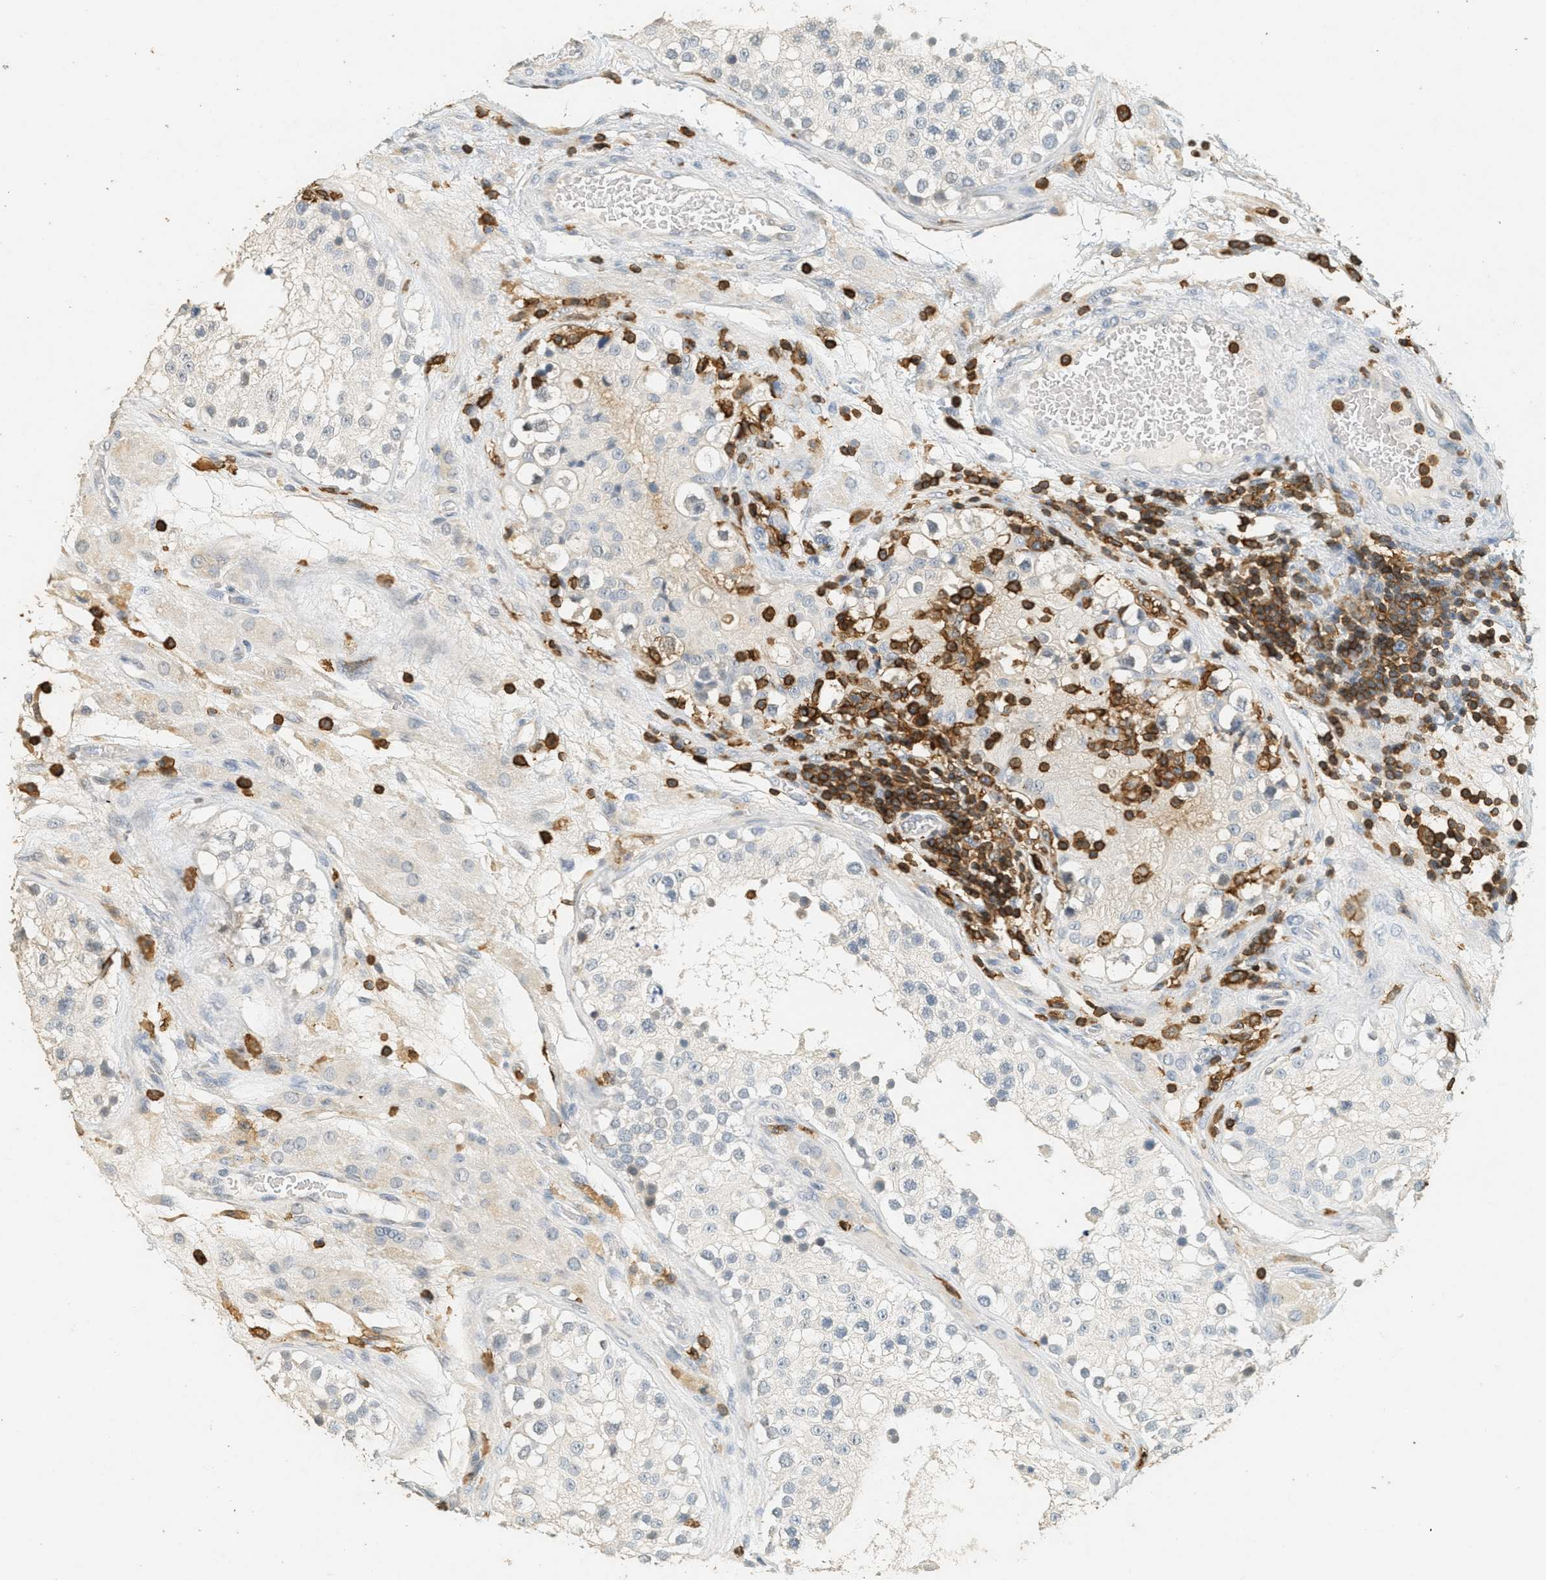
{"staining": {"intensity": "negative", "quantity": "none", "location": "none"}, "tissue": "testis", "cell_type": "Cells in seminiferous ducts", "image_type": "normal", "snomed": [{"axis": "morphology", "description": "Normal tissue, NOS"}, {"axis": "topography", "description": "Testis"}], "caption": "Cells in seminiferous ducts show no significant protein expression in unremarkable testis. (DAB IHC visualized using brightfield microscopy, high magnification).", "gene": "LSP1", "patient": {"sex": "male", "age": 26}}